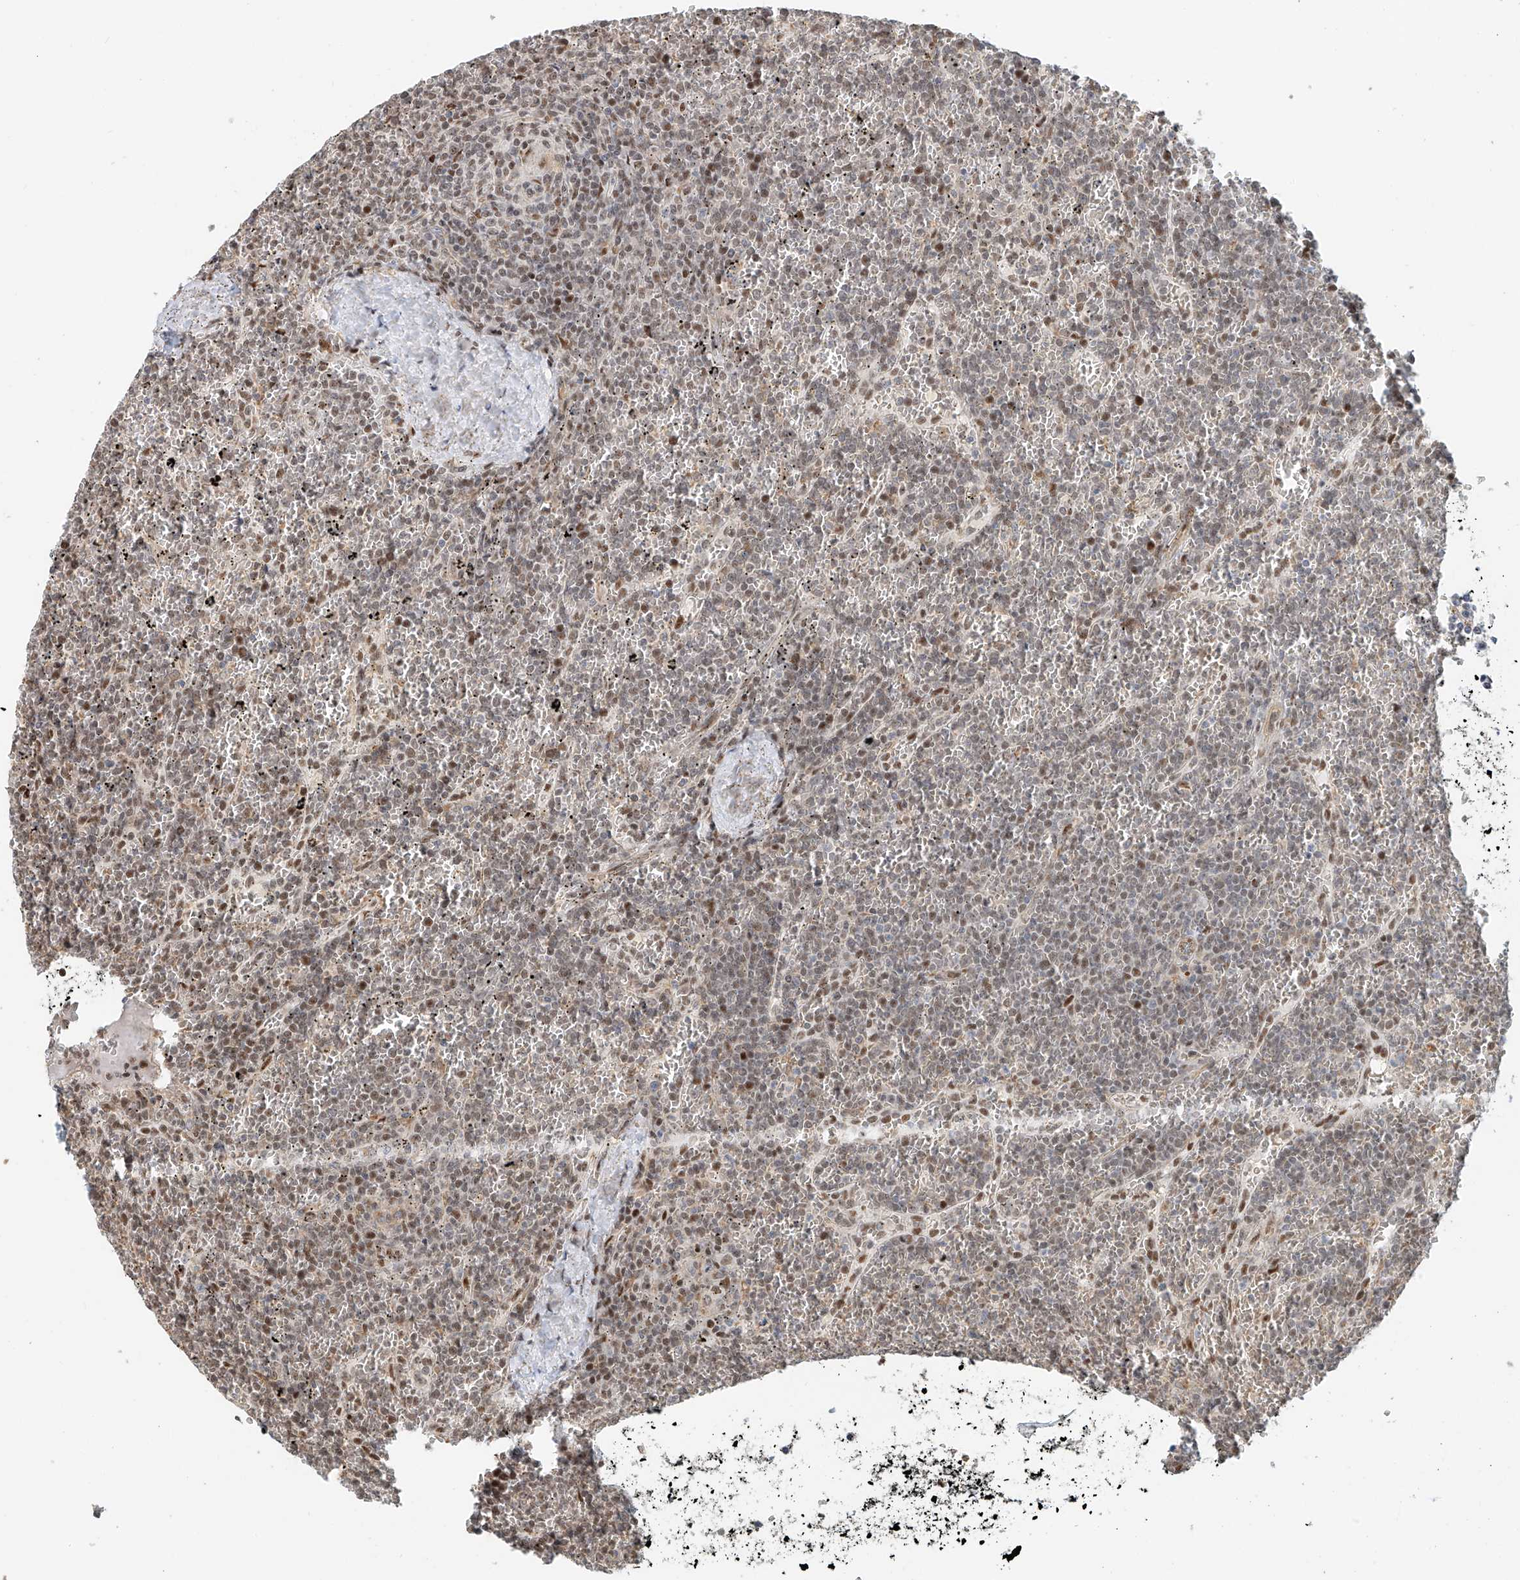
{"staining": {"intensity": "weak", "quantity": "25%-75%", "location": "nuclear"}, "tissue": "lymphoma", "cell_type": "Tumor cells", "image_type": "cancer", "snomed": [{"axis": "morphology", "description": "Malignant lymphoma, non-Hodgkin's type, Low grade"}, {"axis": "topography", "description": "Spleen"}], "caption": "Protein staining of malignant lymphoma, non-Hodgkin's type (low-grade) tissue exhibits weak nuclear positivity in about 25%-75% of tumor cells.", "gene": "ZNF514", "patient": {"sex": "female", "age": 19}}